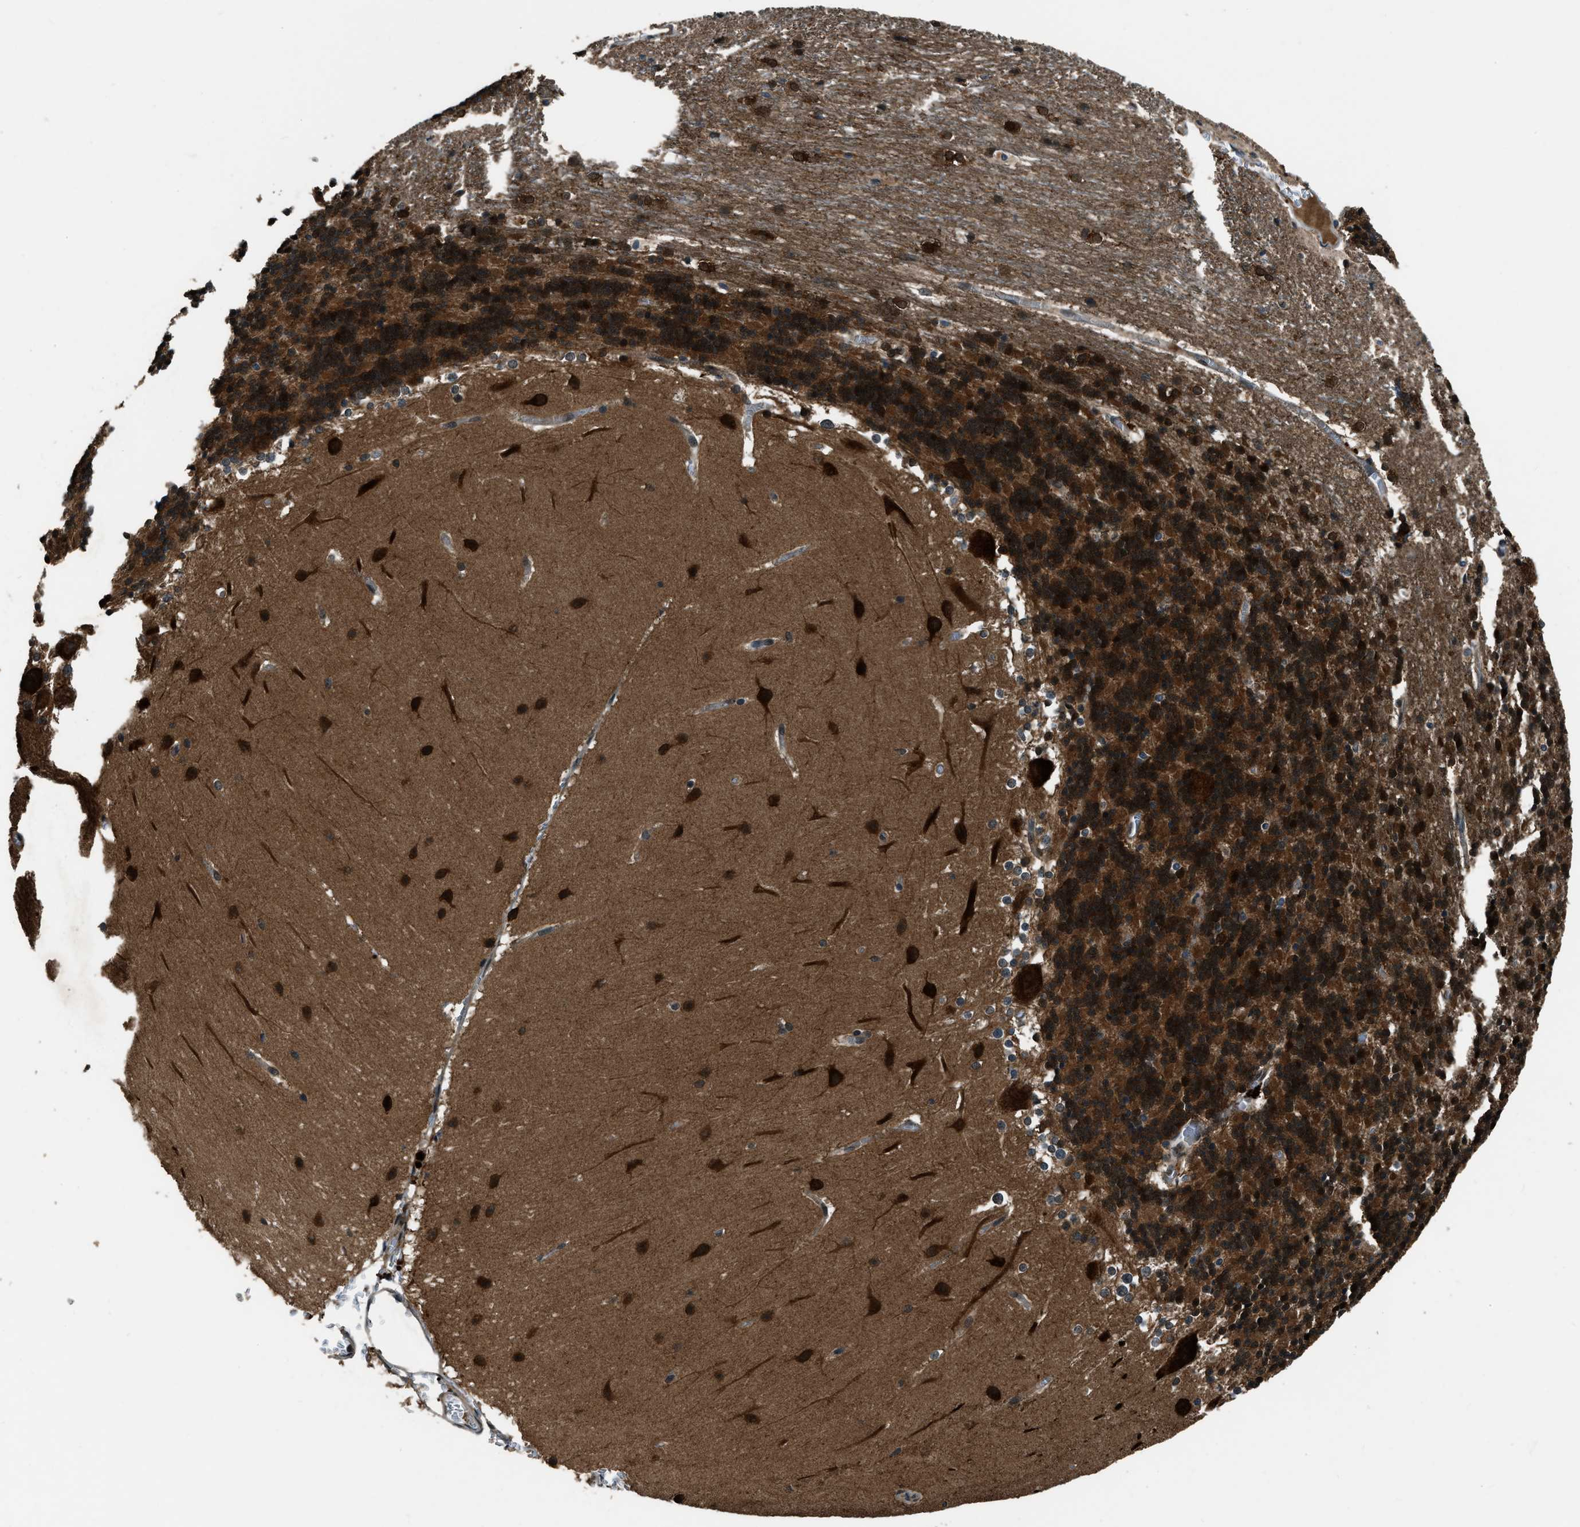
{"staining": {"intensity": "strong", "quantity": ">75%", "location": "cytoplasmic/membranous"}, "tissue": "cerebellum", "cell_type": "Cells in granular layer", "image_type": "normal", "snomed": [{"axis": "morphology", "description": "Normal tissue, NOS"}, {"axis": "topography", "description": "Cerebellum"}], "caption": "Immunohistochemical staining of benign cerebellum demonstrates >75% levels of strong cytoplasmic/membranous protein positivity in approximately >75% of cells in granular layer.", "gene": "NUDCD3", "patient": {"sex": "female", "age": 19}}